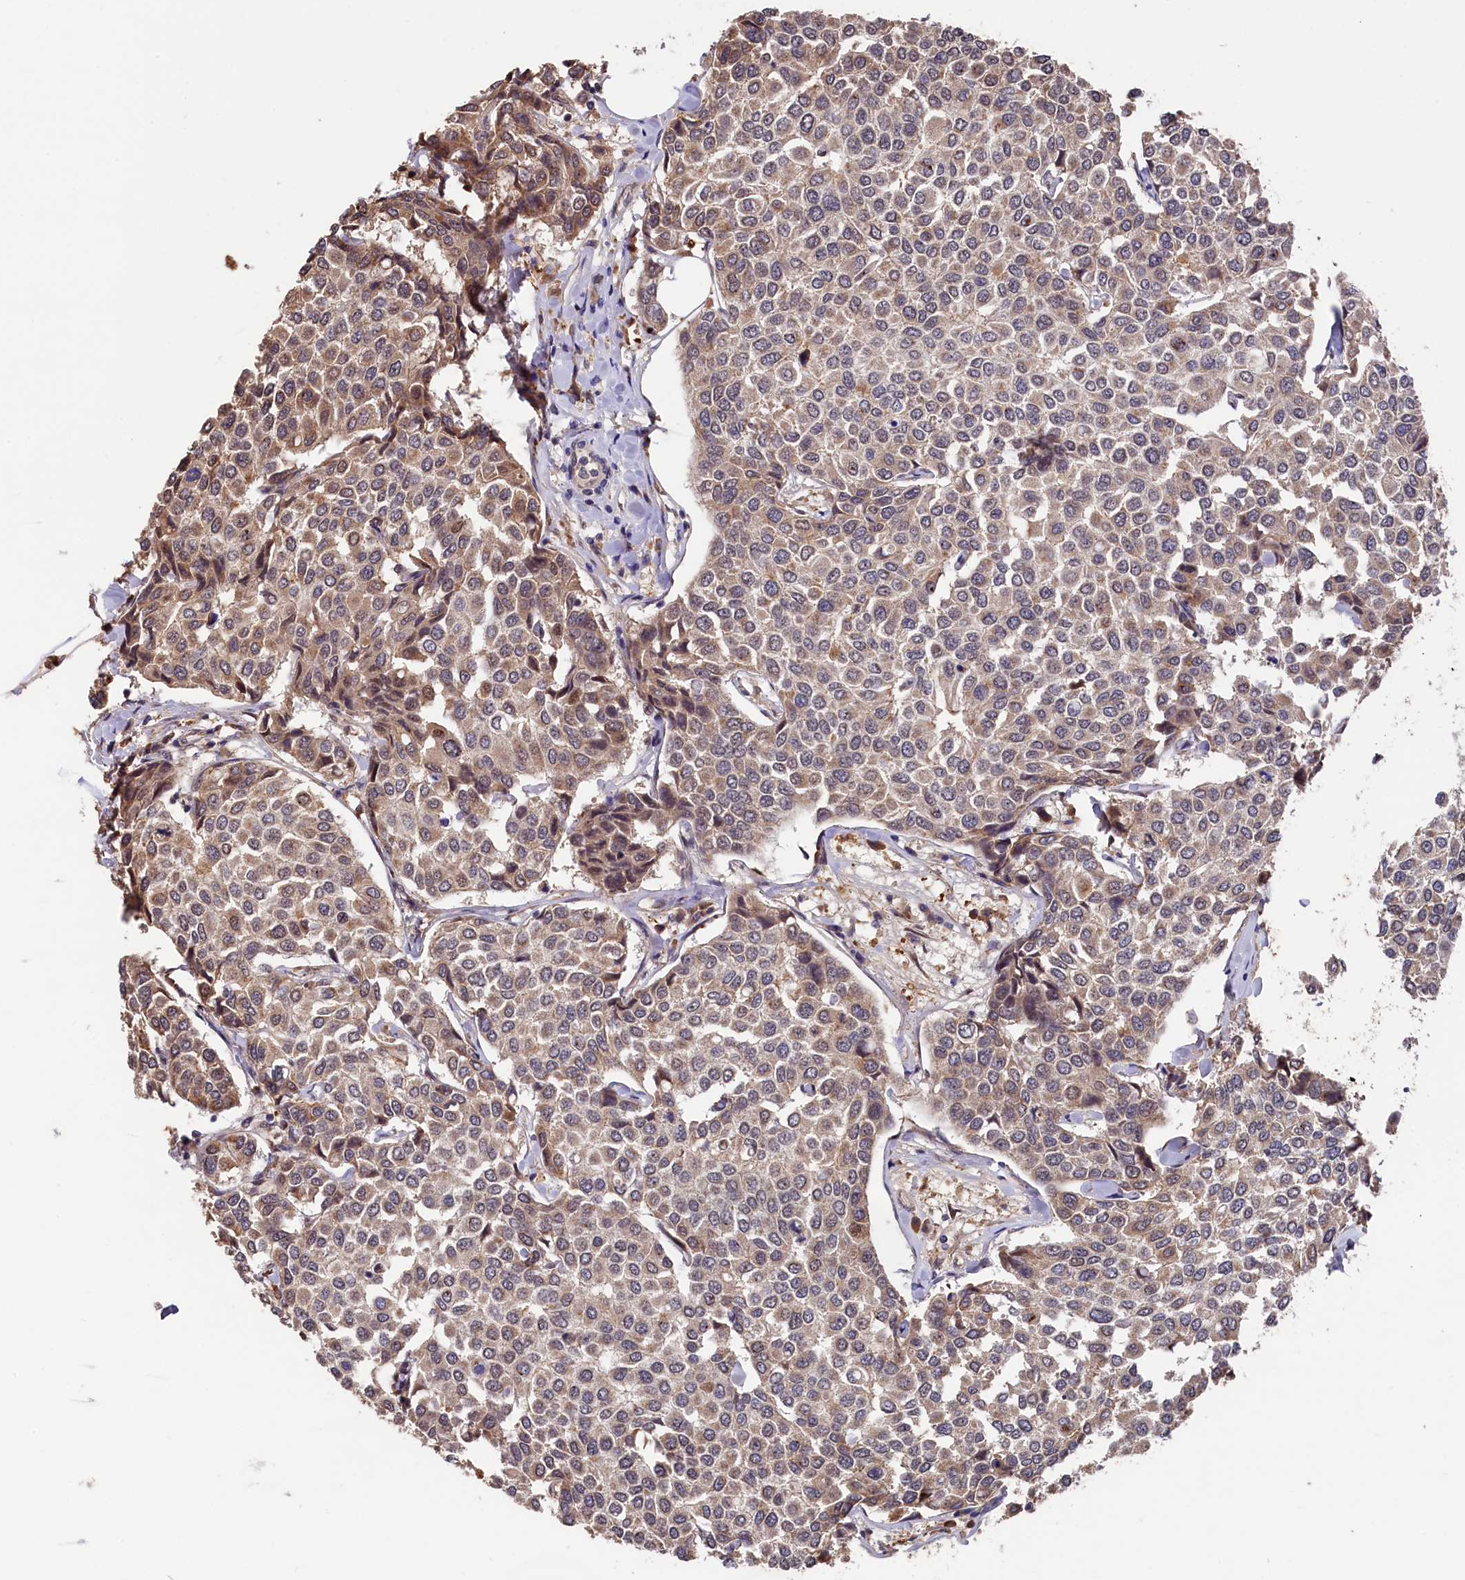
{"staining": {"intensity": "moderate", "quantity": "<25%", "location": "cytoplasmic/membranous"}, "tissue": "breast cancer", "cell_type": "Tumor cells", "image_type": "cancer", "snomed": [{"axis": "morphology", "description": "Duct carcinoma"}, {"axis": "topography", "description": "Breast"}], "caption": "IHC staining of breast cancer, which exhibits low levels of moderate cytoplasmic/membranous positivity in approximately <25% of tumor cells indicating moderate cytoplasmic/membranous protein expression. The staining was performed using DAB (3,3'-diaminobenzidine) (brown) for protein detection and nuclei were counterstained in hematoxylin (blue).", "gene": "SLC12A4", "patient": {"sex": "female", "age": 55}}